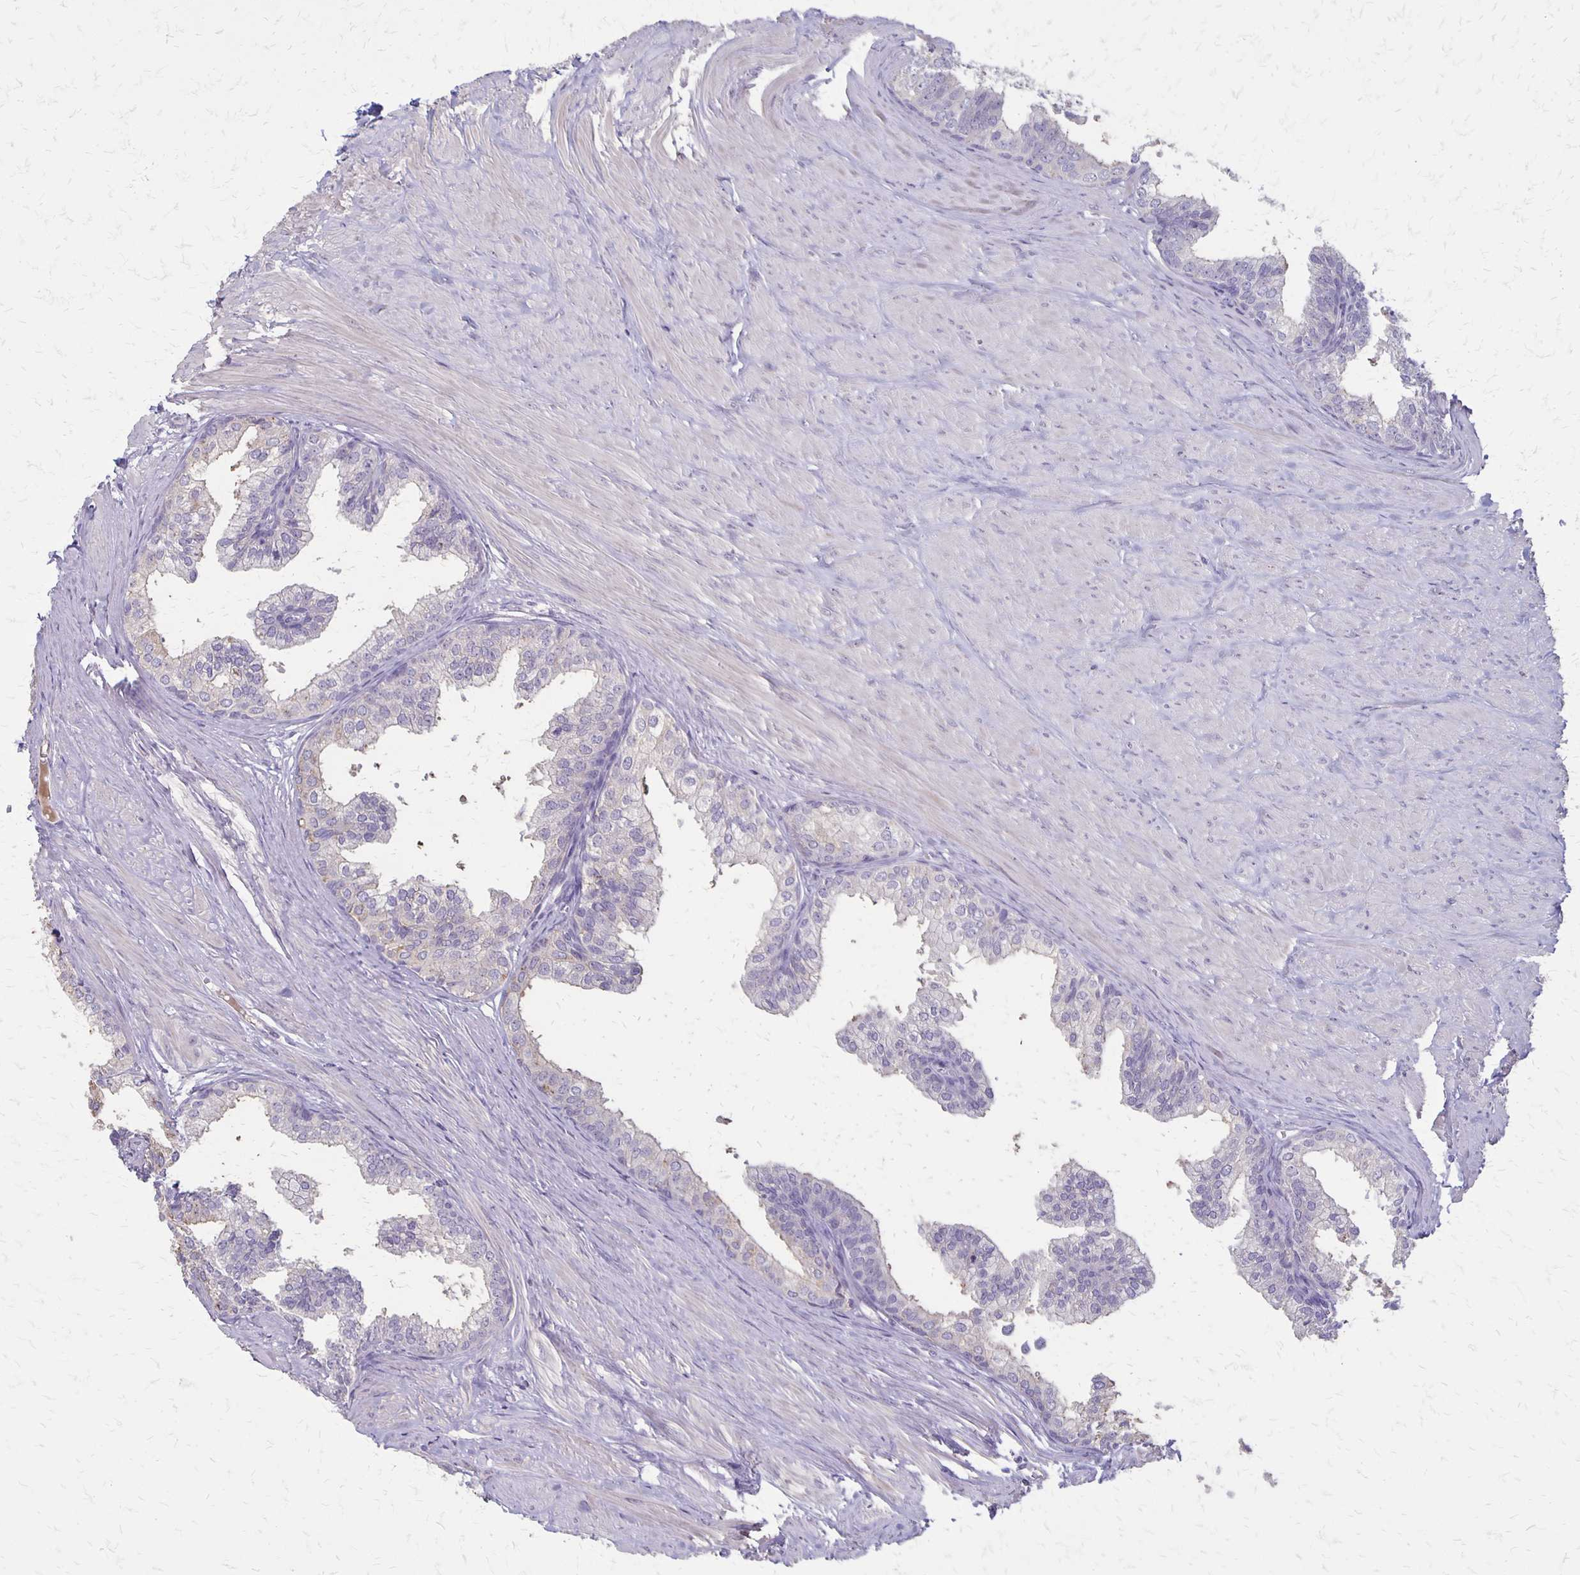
{"staining": {"intensity": "negative", "quantity": "none", "location": "none"}, "tissue": "prostate", "cell_type": "Glandular cells", "image_type": "normal", "snomed": [{"axis": "morphology", "description": "Normal tissue, NOS"}, {"axis": "topography", "description": "Prostate"}, {"axis": "topography", "description": "Peripheral nerve tissue"}], "caption": "Immunohistochemical staining of unremarkable human prostate exhibits no significant expression in glandular cells.", "gene": "SEPTIN5", "patient": {"sex": "male", "age": 55}}